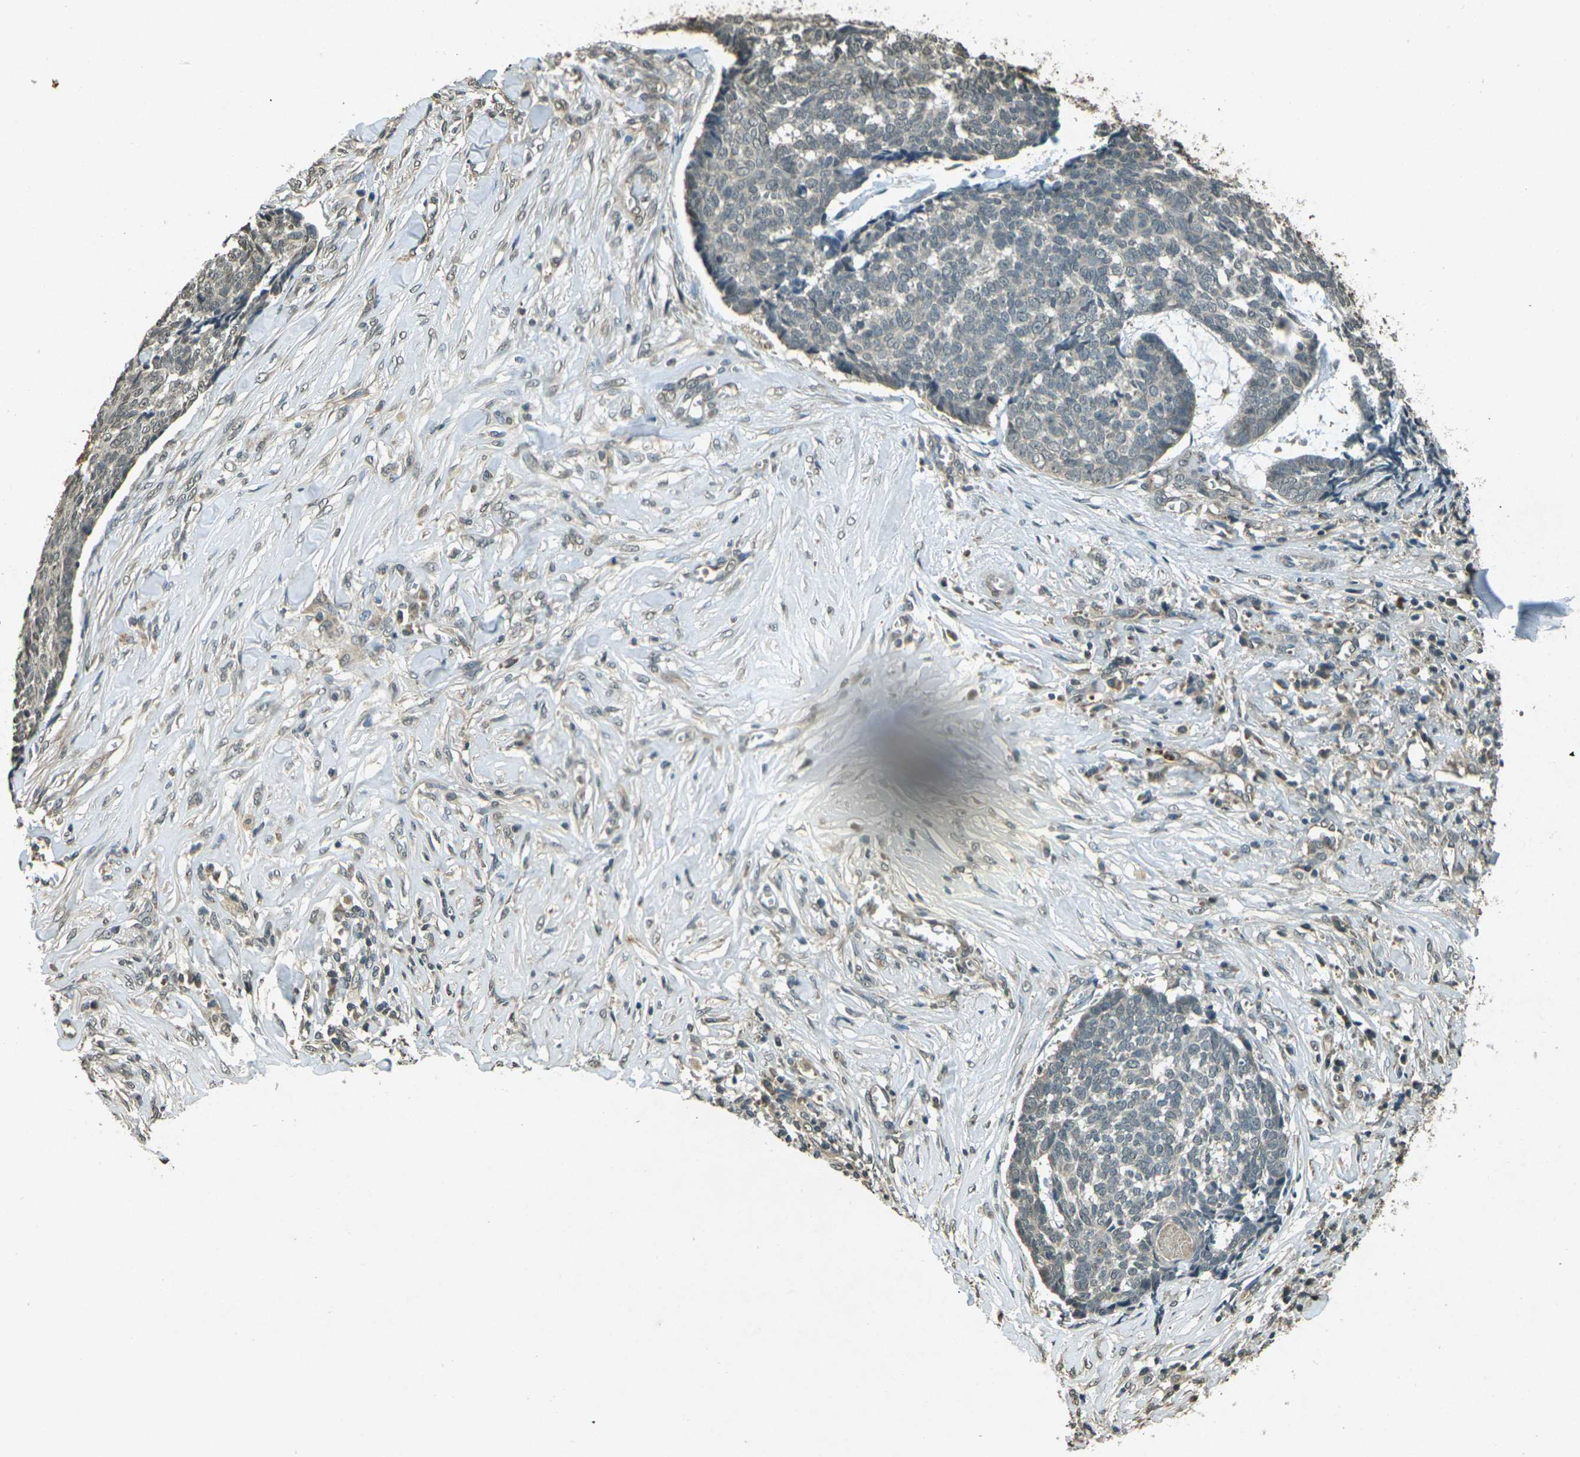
{"staining": {"intensity": "negative", "quantity": "none", "location": "none"}, "tissue": "skin cancer", "cell_type": "Tumor cells", "image_type": "cancer", "snomed": [{"axis": "morphology", "description": "Basal cell carcinoma"}, {"axis": "topography", "description": "Skin"}], "caption": "Immunohistochemistry (IHC) histopathology image of skin basal cell carcinoma stained for a protein (brown), which exhibits no positivity in tumor cells. (Stains: DAB IHC with hematoxylin counter stain, Microscopy: brightfield microscopy at high magnification).", "gene": "PDE2A", "patient": {"sex": "male", "age": 84}}